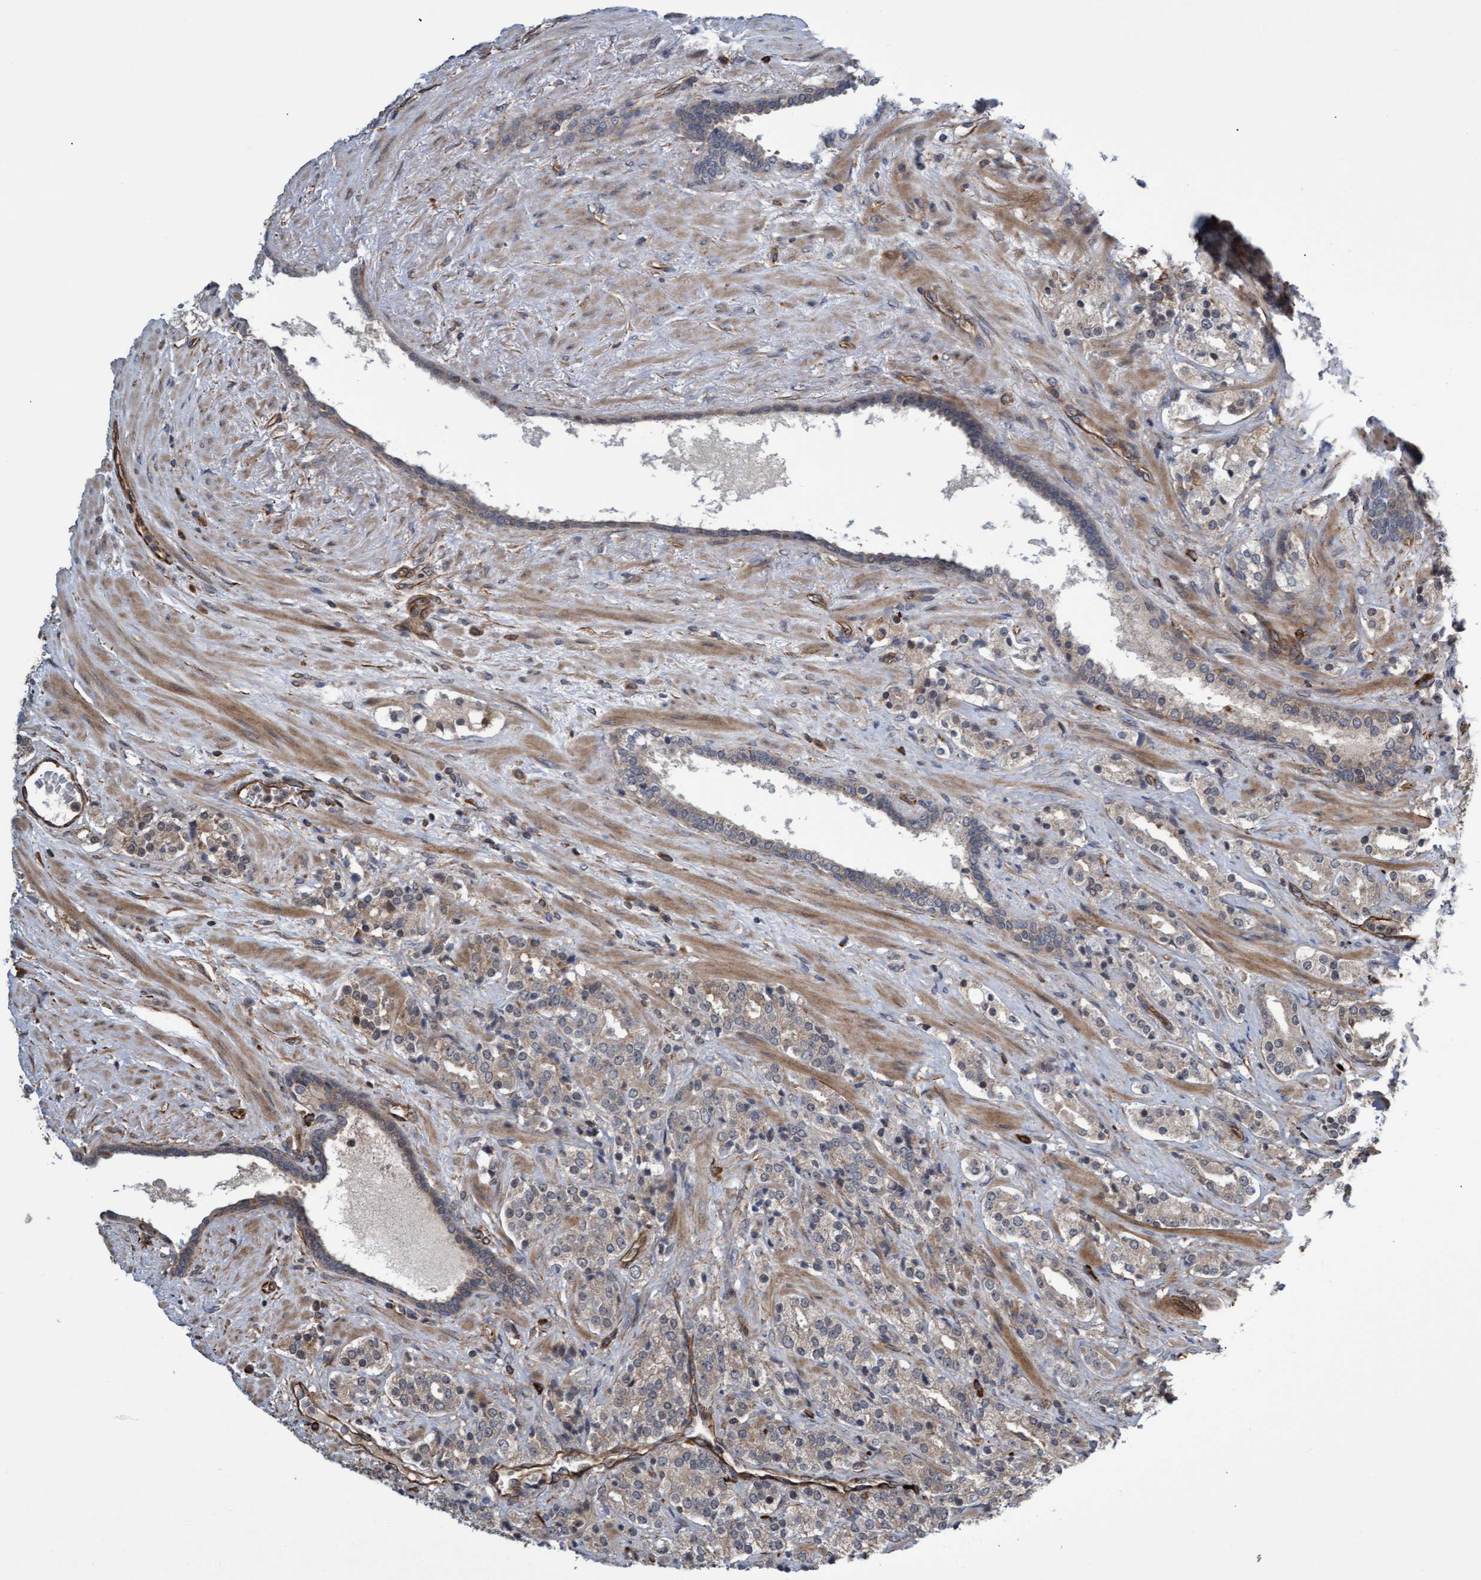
{"staining": {"intensity": "moderate", "quantity": "25%-75%", "location": "cytoplasmic/membranous"}, "tissue": "prostate cancer", "cell_type": "Tumor cells", "image_type": "cancer", "snomed": [{"axis": "morphology", "description": "Adenocarcinoma, High grade"}, {"axis": "topography", "description": "Prostate"}], "caption": "Human prostate adenocarcinoma (high-grade) stained with a brown dye shows moderate cytoplasmic/membranous positive staining in approximately 25%-75% of tumor cells.", "gene": "TNFRSF10B", "patient": {"sex": "male", "age": 71}}